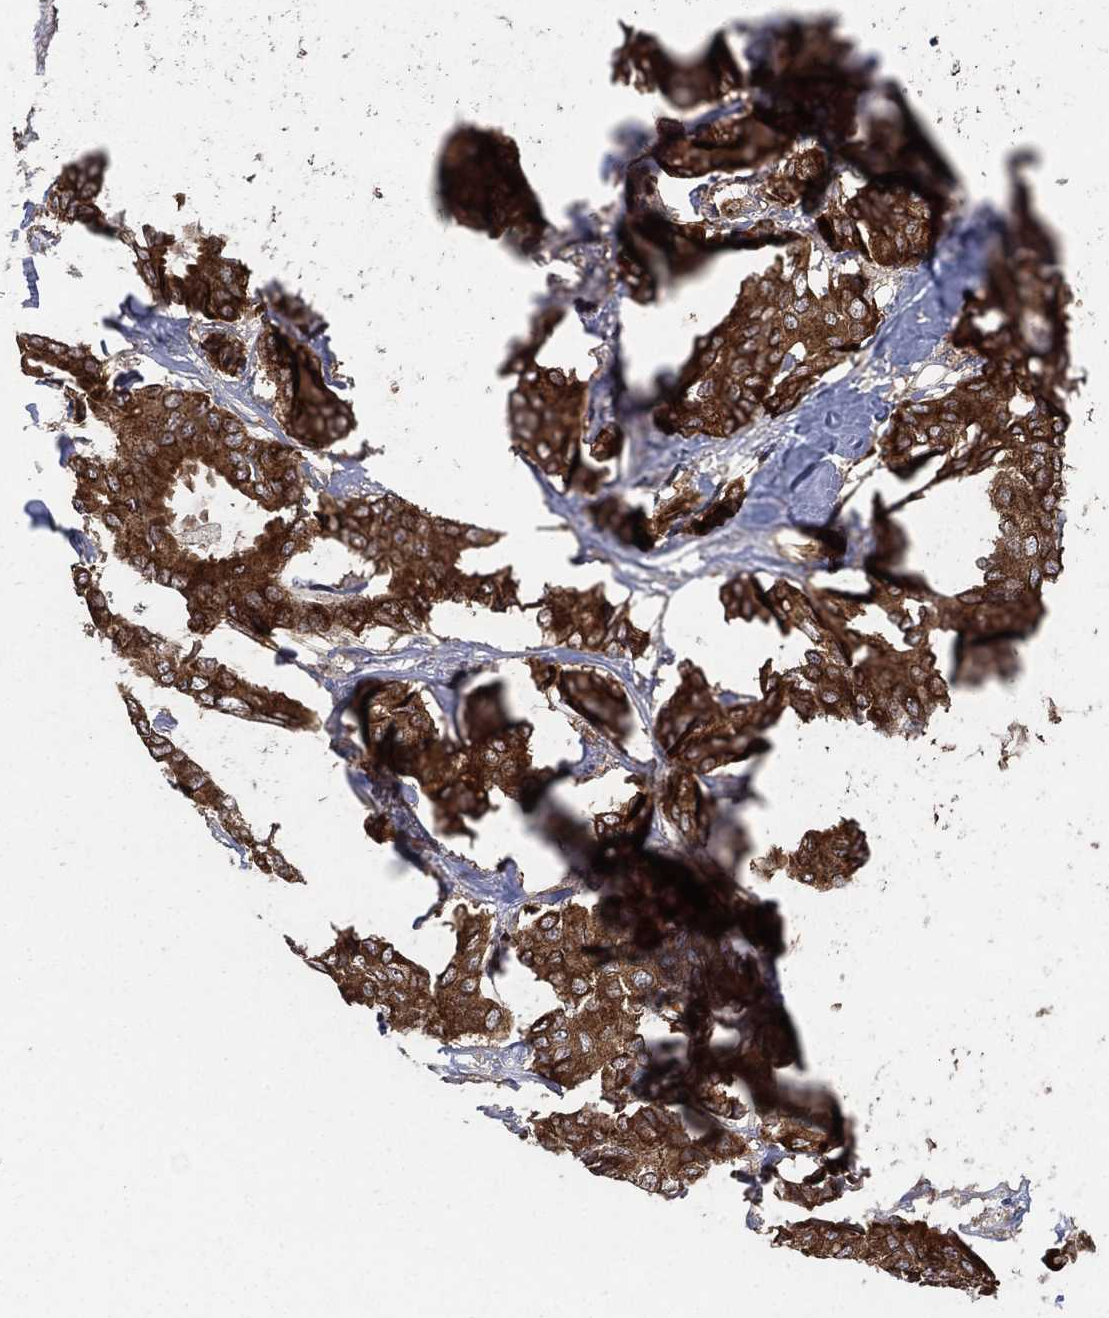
{"staining": {"intensity": "strong", "quantity": ">75%", "location": "cytoplasmic/membranous"}, "tissue": "breast cancer", "cell_type": "Tumor cells", "image_type": "cancer", "snomed": [{"axis": "morphology", "description": "Duct carcinoma"}, {"axis": "topography", "description": "Breast"}], "caption": "The immunohistochemical stain highlights strong cytoplasmic/membranous positivity in tumor cells of invasive ductal carcinoma (breast) tissue.", "gene": "HID1", "patient": {"sex": "female", "age": 75}}